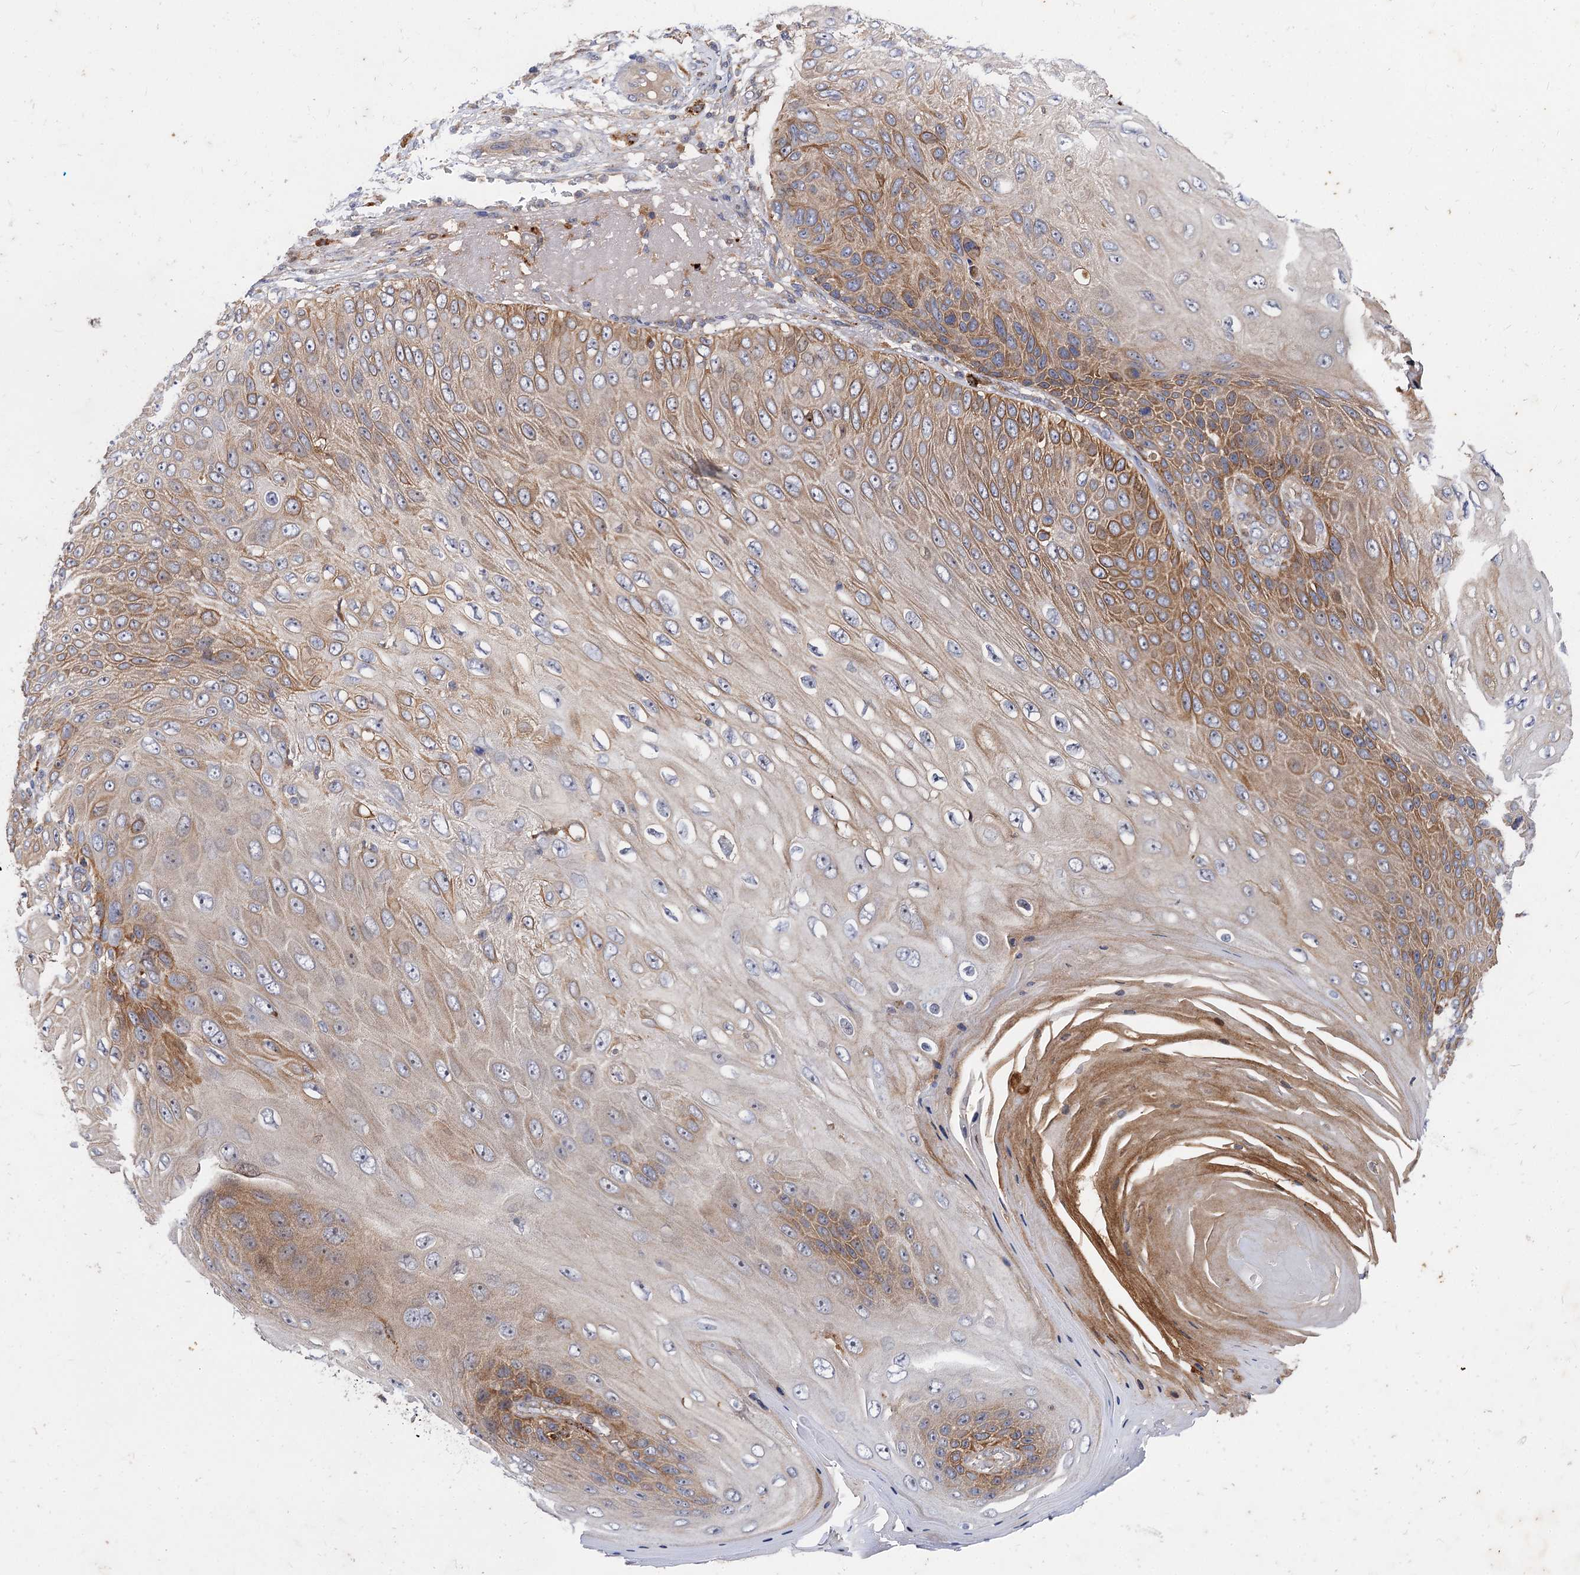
{"staining": {"intensity": "moderate", "quantity": ">75%", "location": "cytoplasmic/membranous"}, "tissue": "skin cancer", "cell_type": "Tumor cells", "image_type": "cancer", "snomed": [{"axis": "morphology", "description": "Squamous cell carcinoma, NOS"}, {"axis": "topography", "description": "Skin"}], "caption": "Skin squamous cell carcinoma stained with DAB immunohistochemistry shows medium levels of moderate cytoplasmic/membranous staining in approximately >75% of tumor cells.", "gene": "PATL1", "patient": {"sex": "female", "age": 88}}